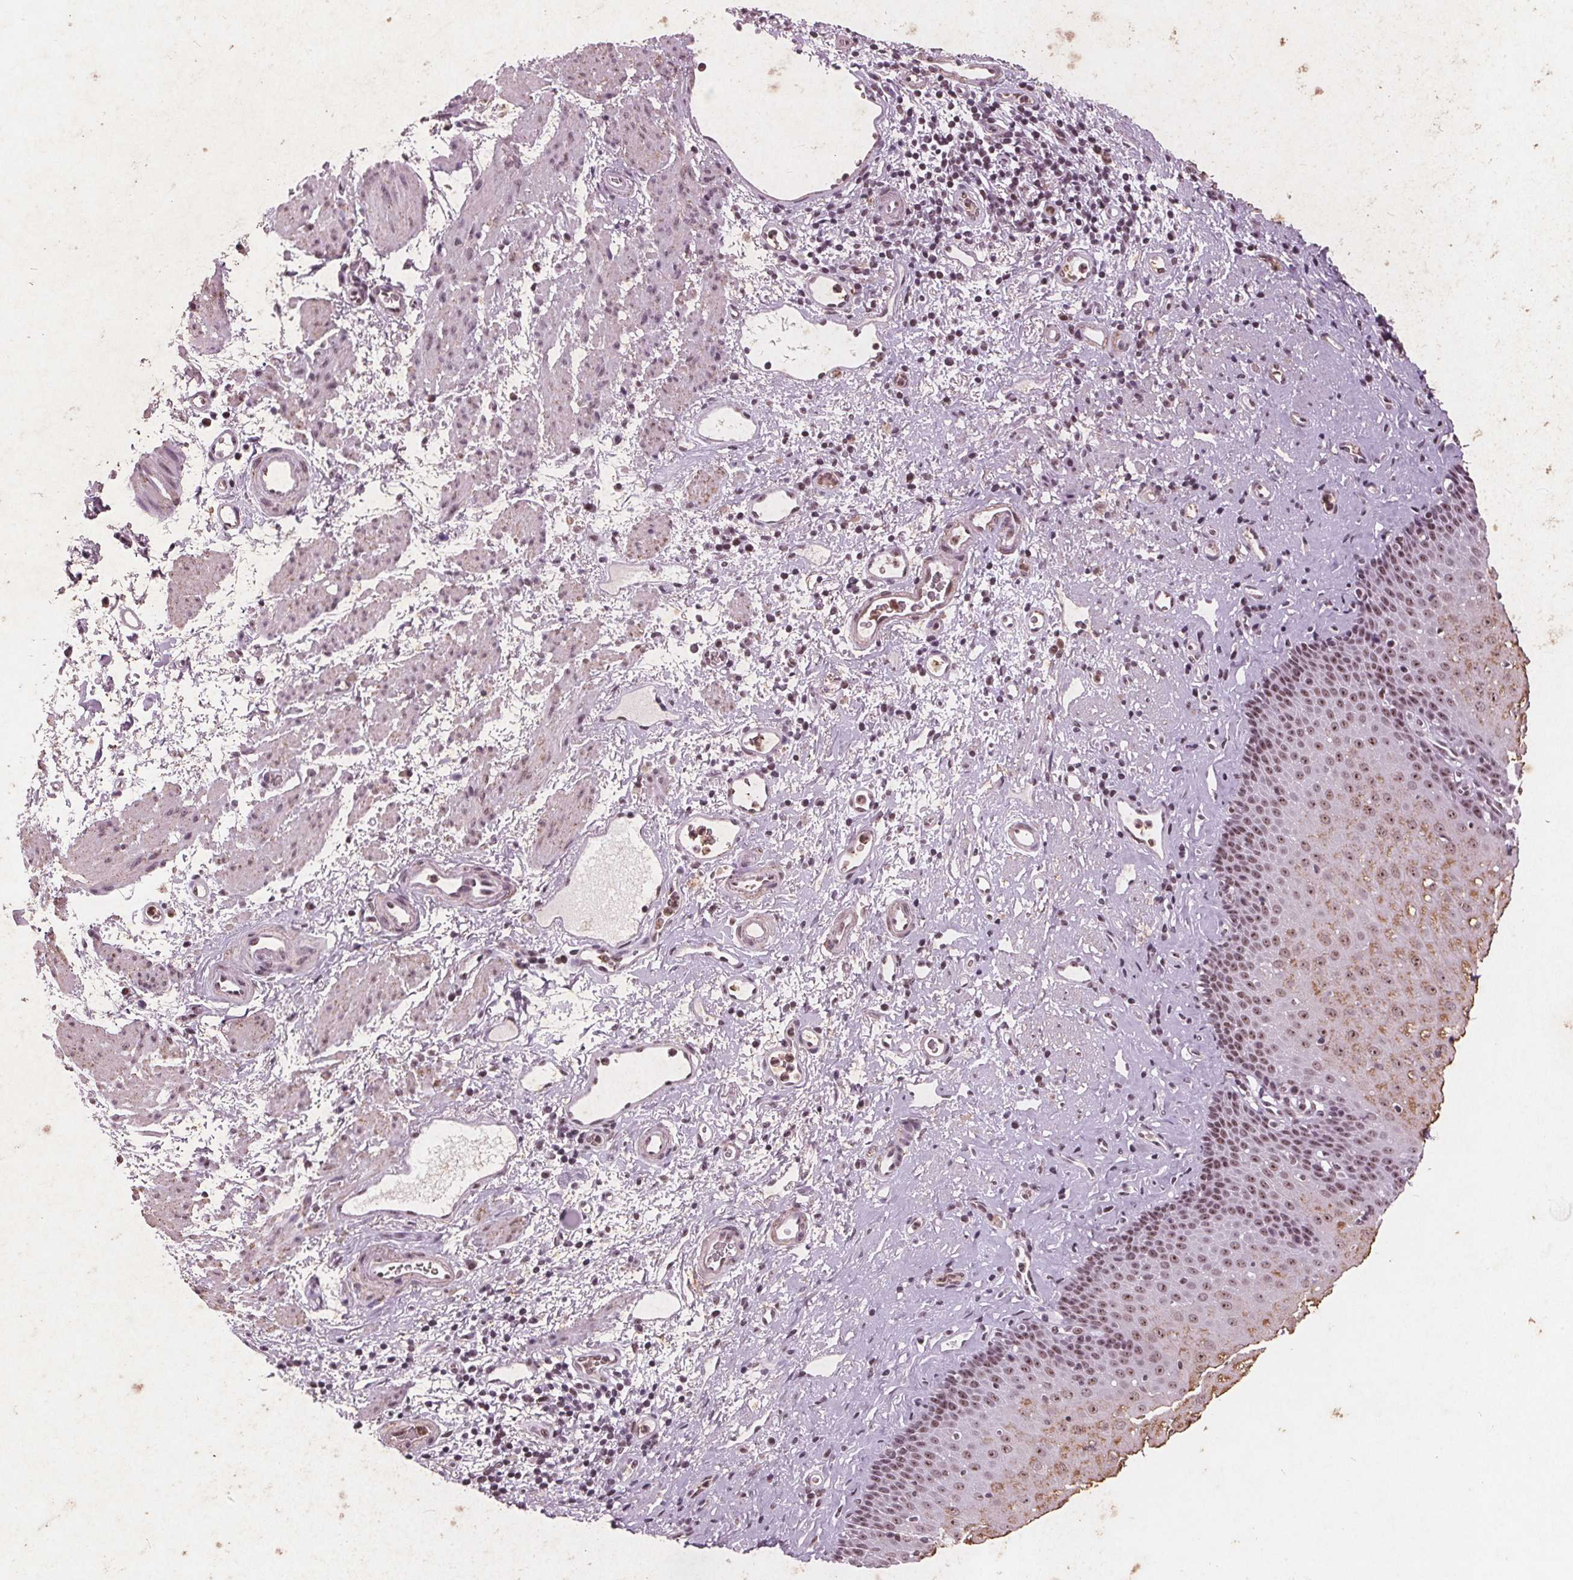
{"staining": {"intensity": "moderate", "quantity": ">75%", "location": "nuclear"}, "tissue": "esophagus", "cell_type": "Squamous epithelial cells", "image_type": "normal", "snomed": [{"axis": "morphology", "description": "Normal tissue, NOS"}, {"axis": "topography", "description": "Esophagus"}], "caption": "Brown immunohistochemical staining in unremarkable esophagus demonstrates moderate nuclear expression in approximately >75% of squamous epithelial cells. Nuclei are stained in blue.", "gene": "RPS6KA2", "patient": {"sex": "female", "age": 68}}